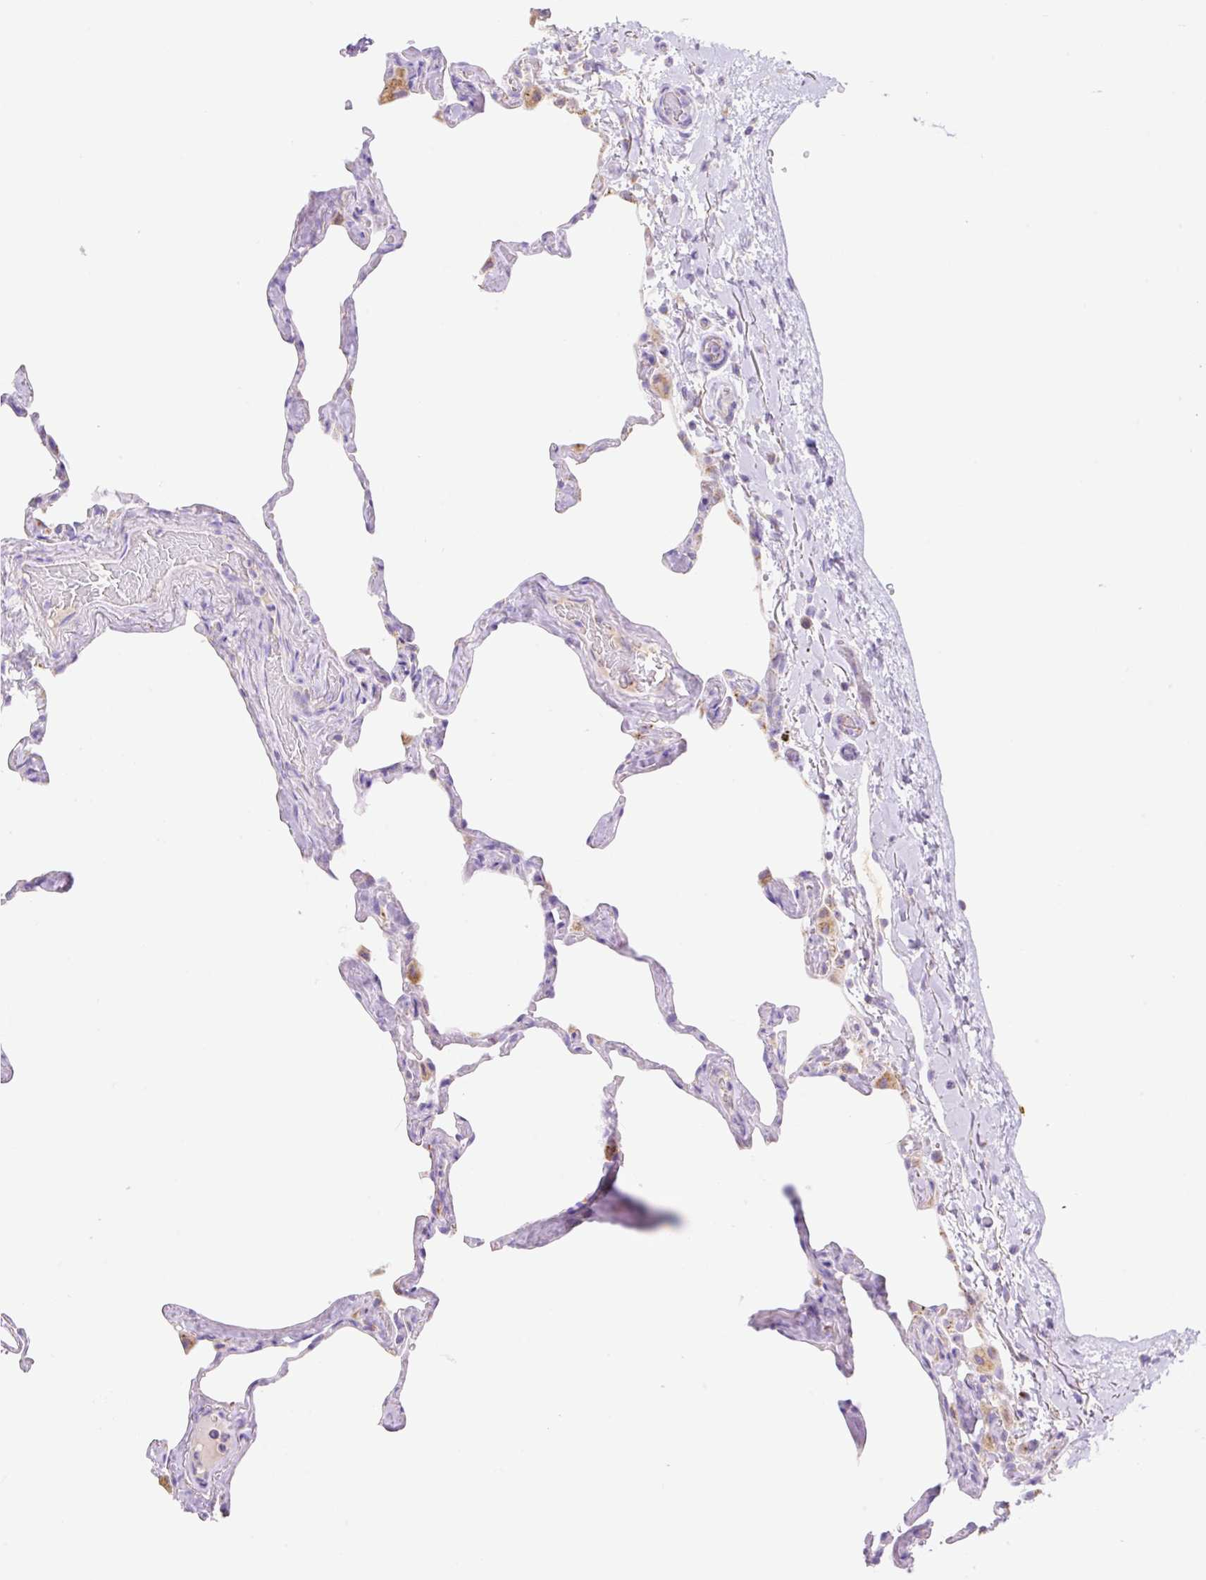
{"staining": {"intensity": "moderate", "quantity": "<25%", "location": "cytoplasmic/membranous"}, "tissue": "lung", "cell_type": "Alveolar cells", "image_type": "normal", "snomed": [{"axis": "morphology", "description": "Normal tissue, NOS"}, {"axis": "topography", "description": "Lung"}], "caption": "High-power microscopy captured an immunohistochemistry image of benign lung, revealing moderate cytoplasmic/membranous positivity in approximately <25% of alveolar cells. The staining is performed using DAB brown chromogen to label protein expression. The nuclei are counter-stained blue using hematoxylin.", "gene": "ETNK2", "patient": {"sex": "male", "age": 65}}